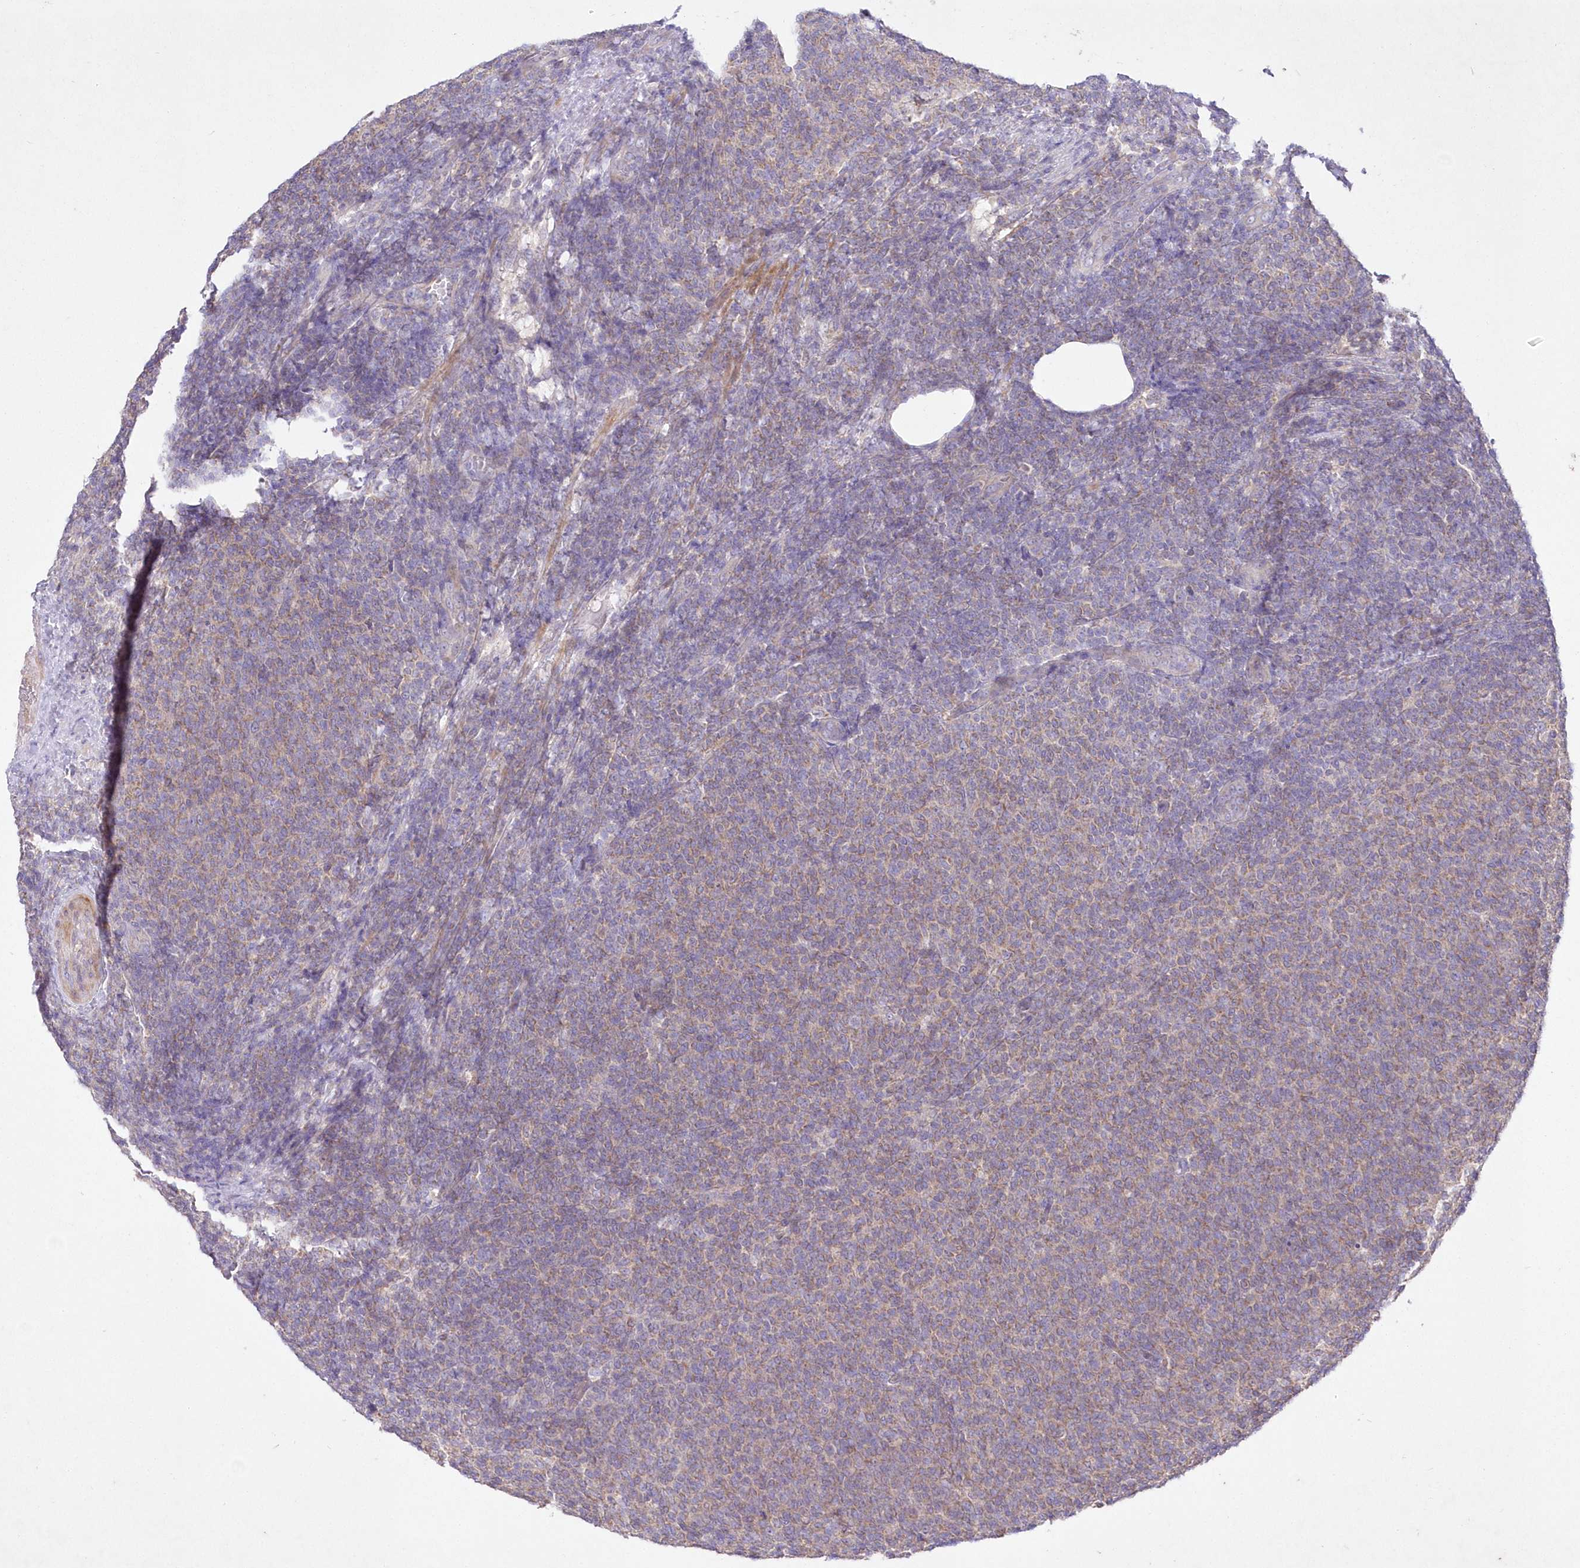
{"staining": {"intensity": "weak", "quantity": "25%-75%", "location": "cytoplasmic/membranous"}, "tissue": "lymphoma", "cell_type": "Tumor cells", "image_type": "cancer", "snomed": [{"axis": "morphology", "description": "Malignant lymphoma, non-Hodgkin's type, Low grade"}, {"axis": "topography", "description": "Lymph node"}], "caption": "Immunohistochemistry micrograph of human lymphoma stained for a protein (brown), which displays low levels of weak cytoplasmic/membranous staining in approximately 25%-75% of tumor cells.", "gene": "ITSN2", "patient": {"sex": "male", "age": 66}}